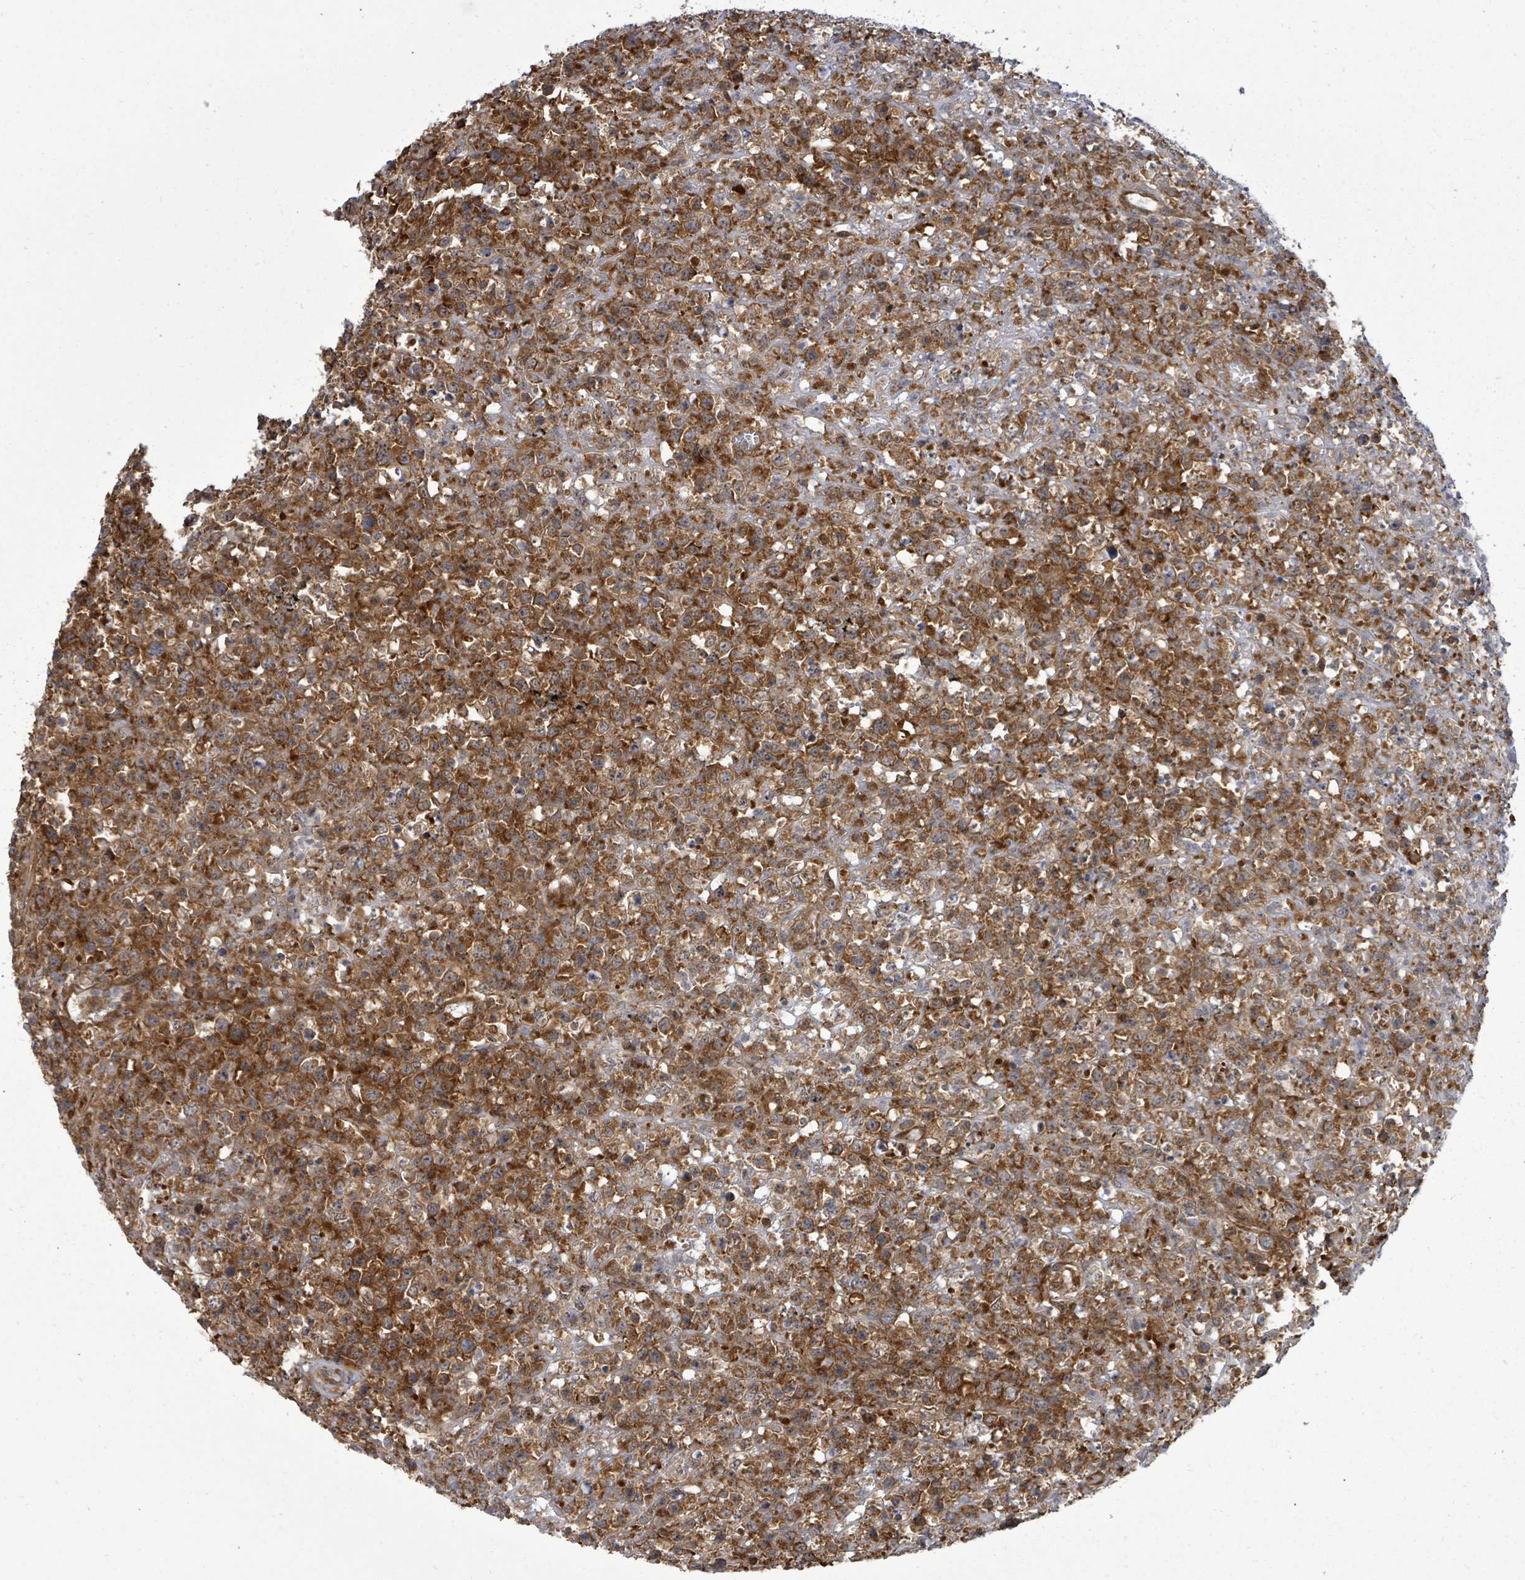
{"staining": {"intensity": "strong", "quantity": ">75%", "location": "cytoplasmic/membranous"}, "tissue": "lymphoma", "cell_type": "Tumor cells", "image_type": "cancer", "snomed": [{"axis": "morphology", "description": "Malignant lymphoma, non-Hodgkin's type, High grade"}, {"axis": "topography", "description": "Colon"}], "caption": "Protein staining of lymphoma tissue reveals strong cytoplasmic/membranous positivity in about >75% of tumor cells.", "gene": "EIF3C", "patient": {"sex": "female", "age": 53}}